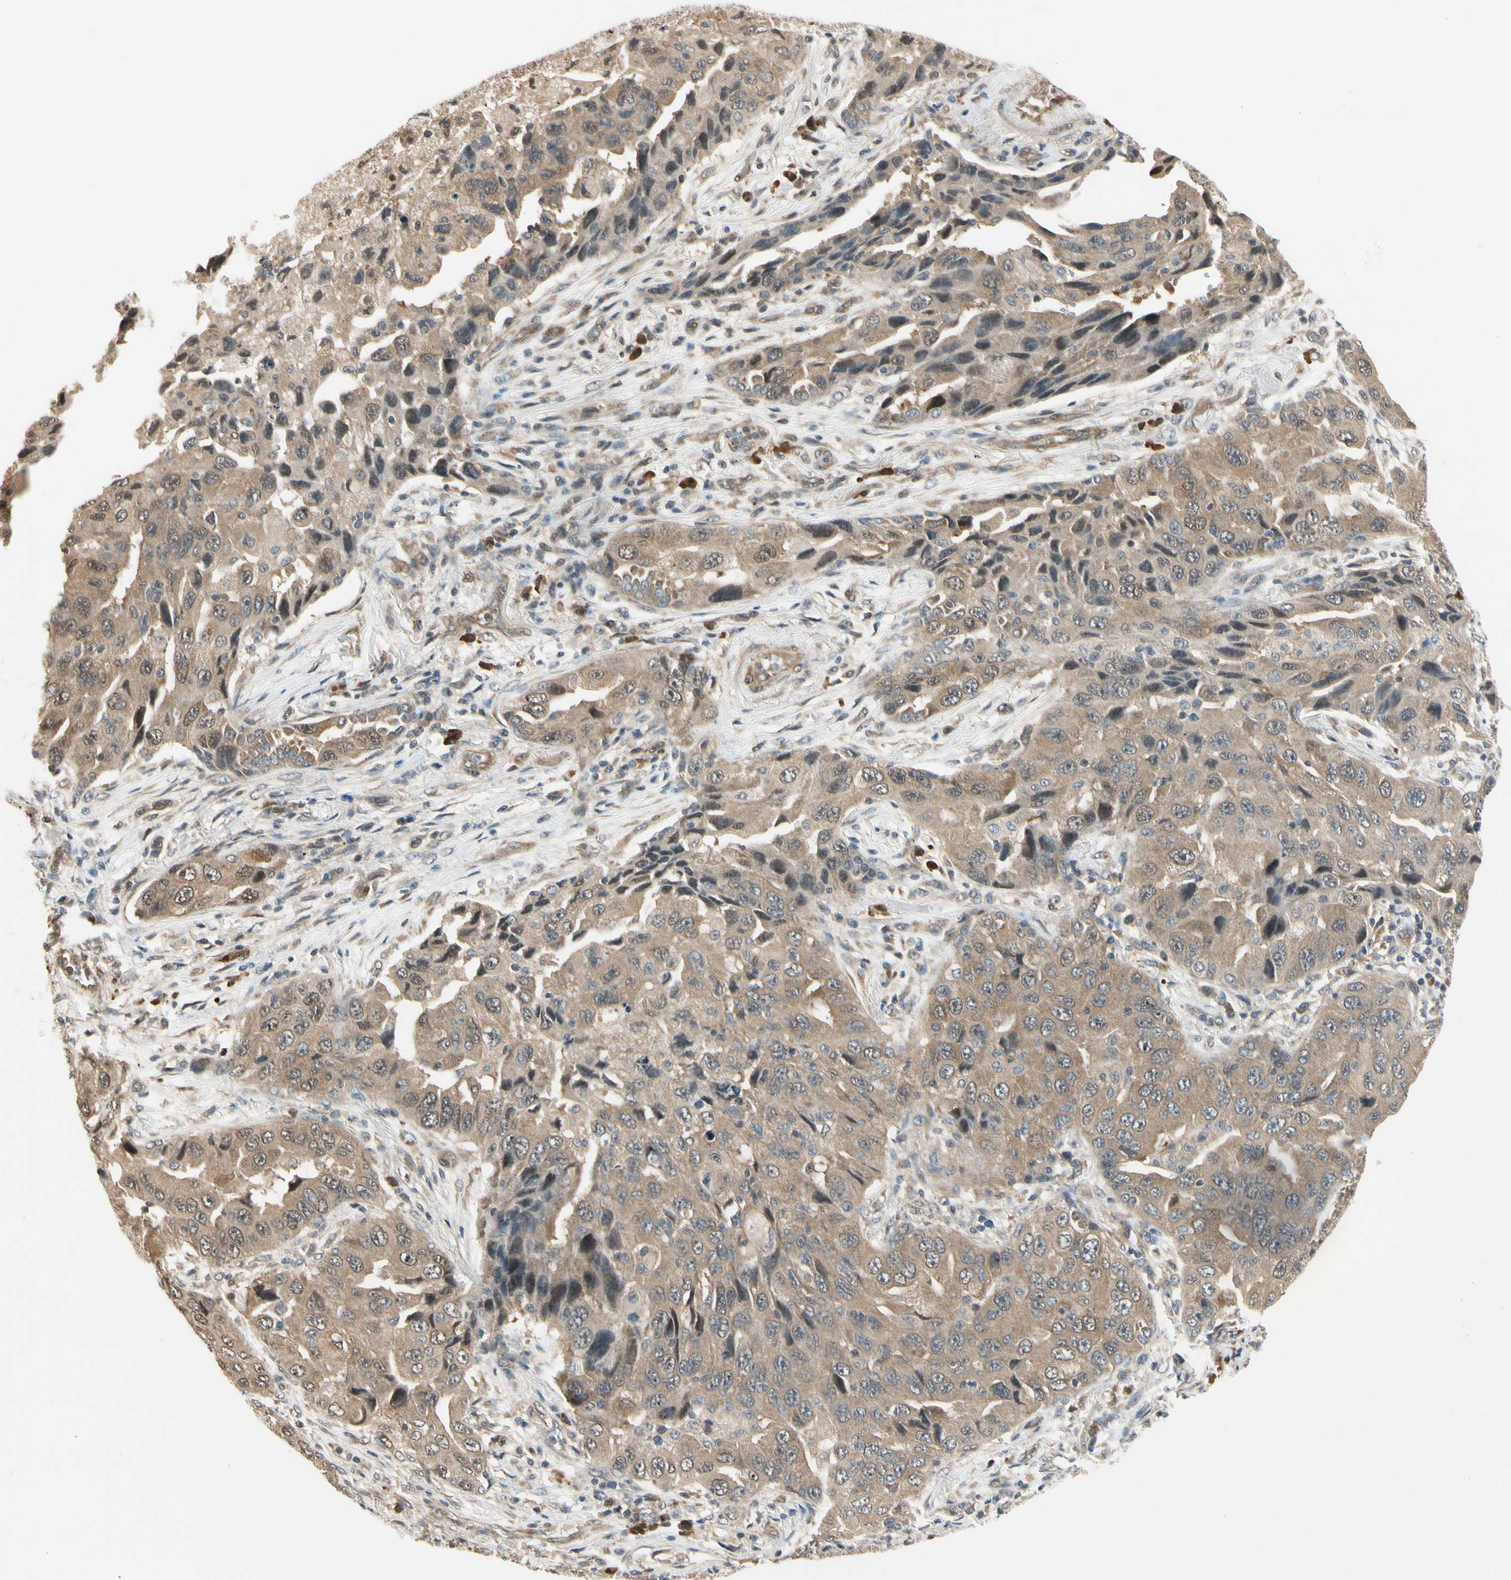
{"staining": {"intensity": "moderate", "quantity": ">75%", "location": "cytoplasmic/membranous,nuclear"}, "tissue": "lung cancer", "cell_type": "Tumor cells", "image_type": "cancer", "snomed": [{"axis": "morphology", "description": "Adenocarcinoma, NOS"}, {"axis": "topography", "description": "Lung"}], "caption": "Immunohistochemistry of human lung cancer demonstrates medium levels of moderate cytoplasmic/membranous and nuclear expression in approximately >75% of tumor cells. Nuclei are stained in blue.", "gene": "RASGRF1", "patient": {"sex": "female", "age": 65}}